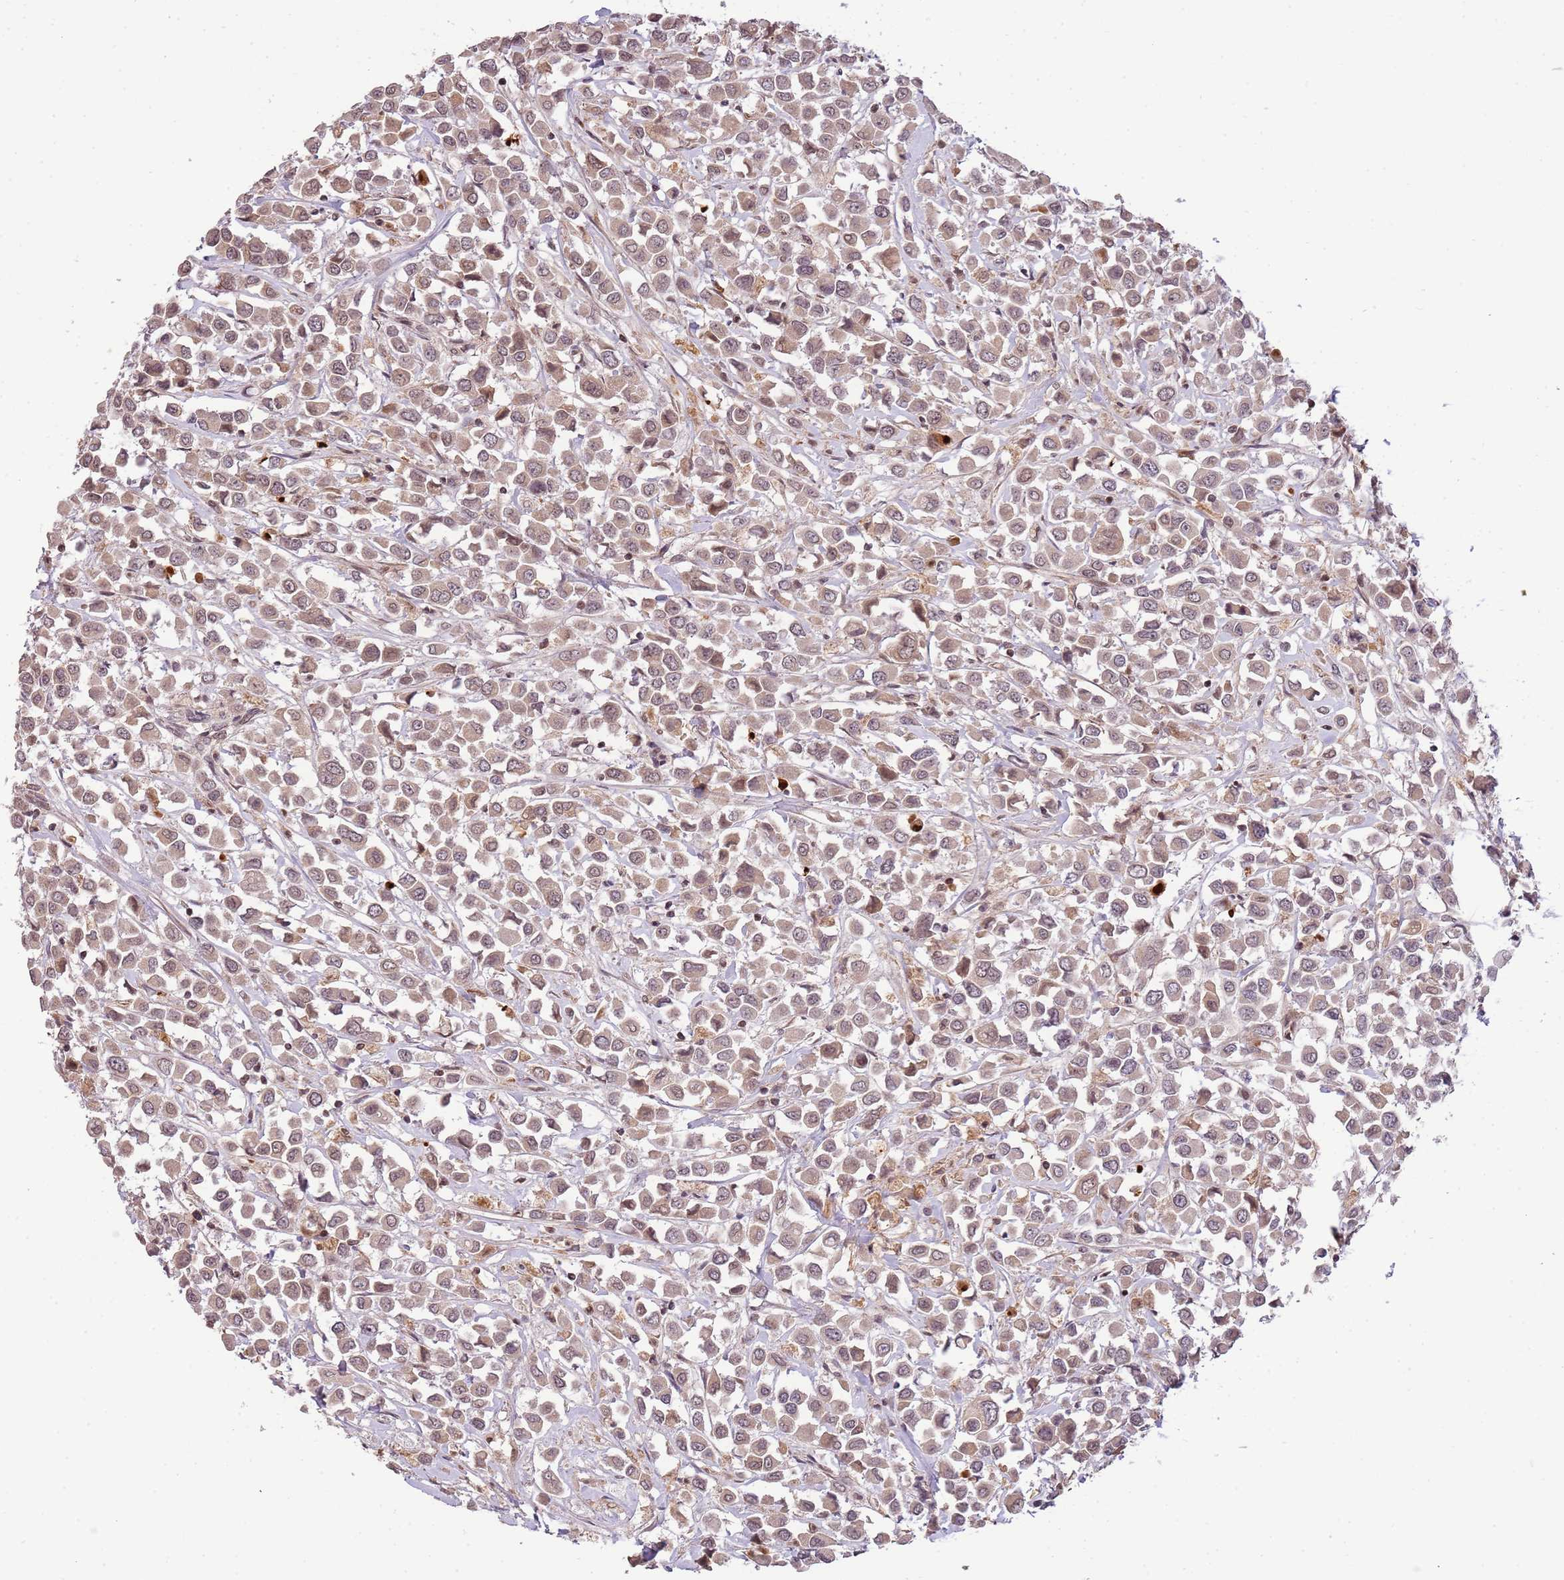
{"staining": {"intensity": "weak", "quantity": ">75%", "location": "cytoplasmic/membranous,nuclear"}, "tissue": "breast cancer", "cell_type": "Tumor cells", "image_type": "cancer", "snomed": [{"axis": "morphology", "description": "Duct carcinoma"}, {"axis": "topography", "description": "Breast"}], "caption": "A micrograph of human intraductal carcinoma (breast) stained for a protein exhibits weak cytoplasmic/membranous and nuclear brown staining in tumor cells.", "gene": "SAMSN1", "patient": {"sex": "female", "age": 61}}